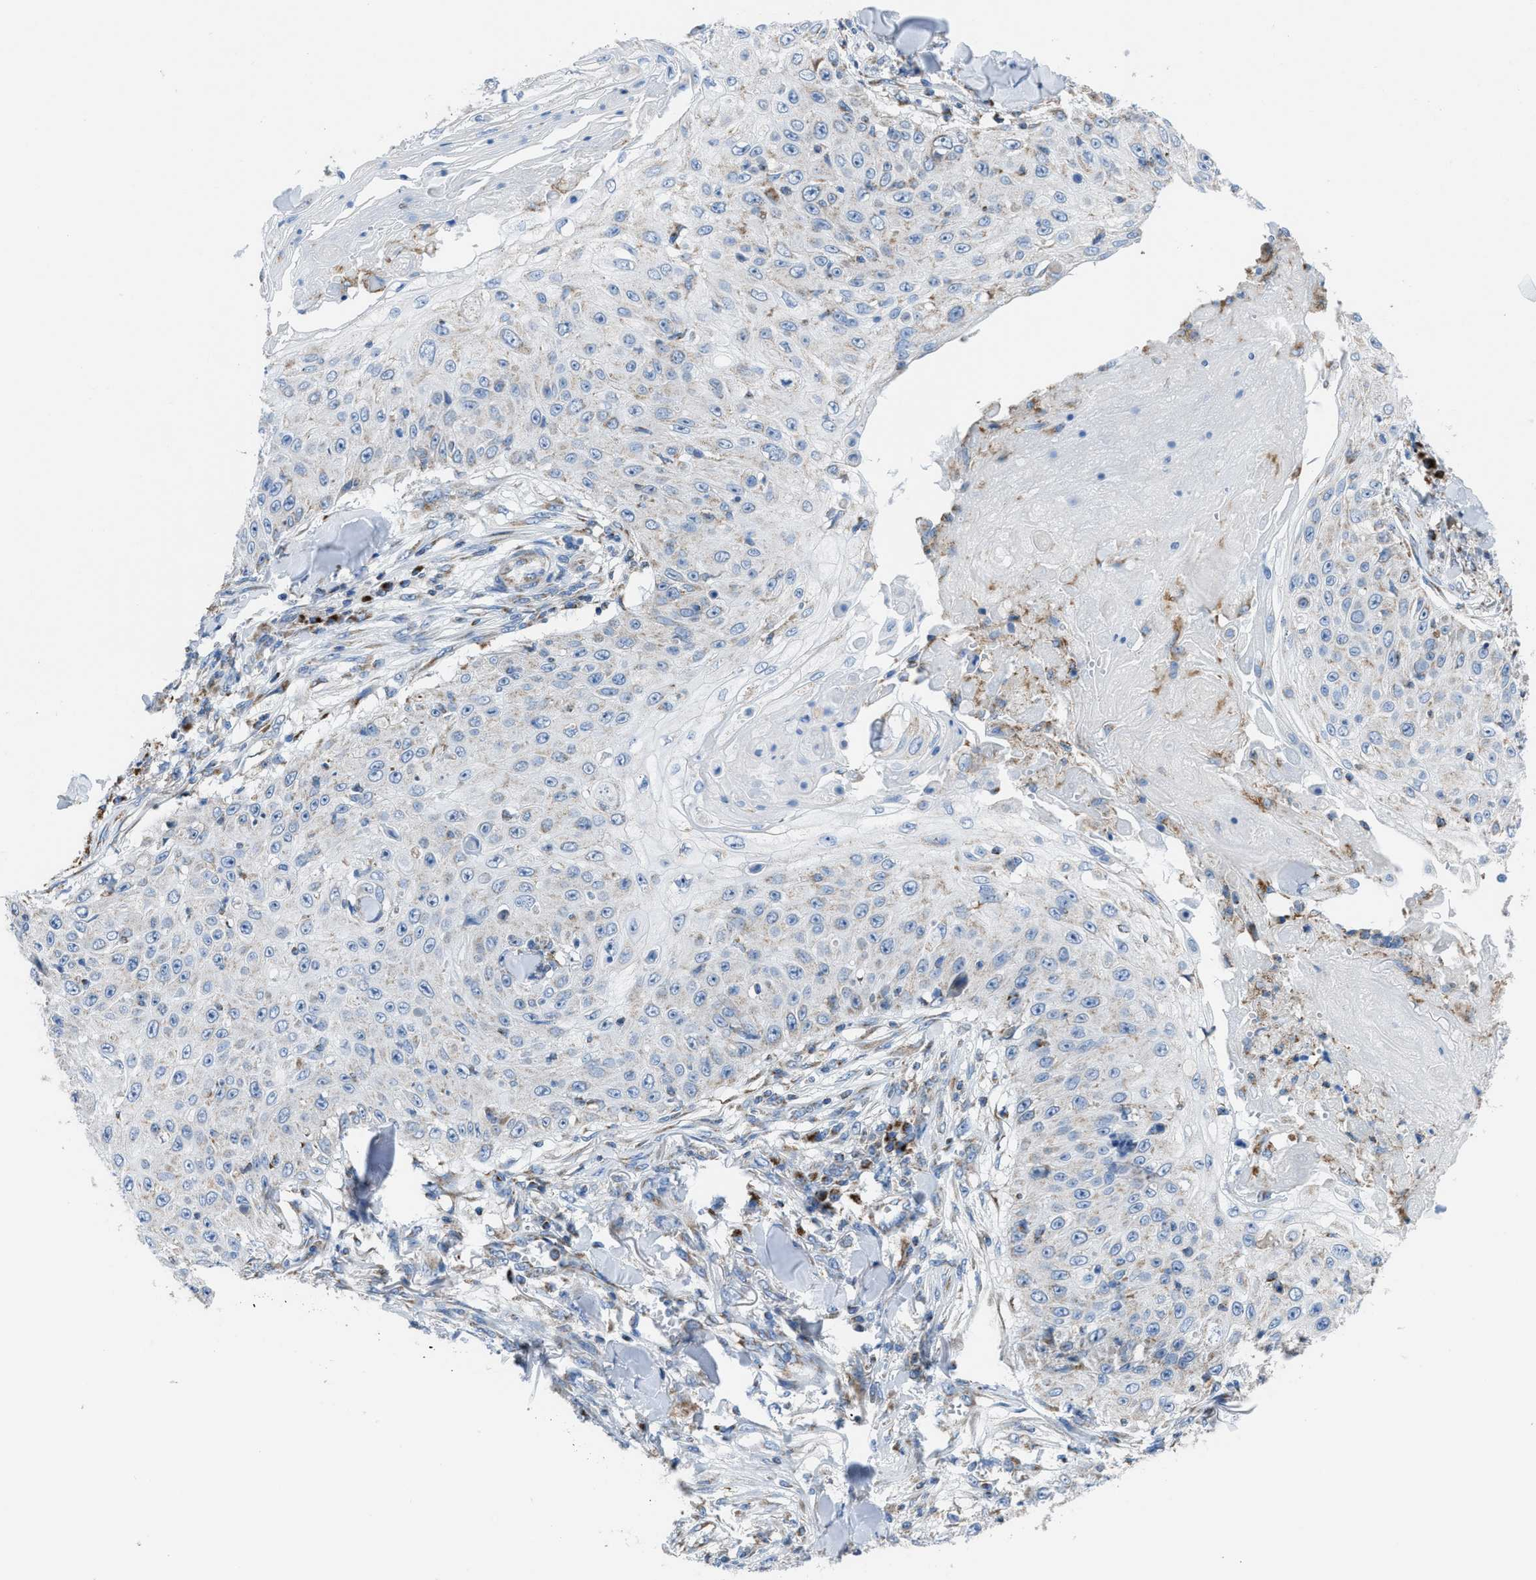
{"staining": {"intensity": "weak", "quantity": "<25%", "location": "cytoplasmic/membranous"}, "tissue": "skin cancer", "cell_type": "Tumor cells", "image_type": "cancer", "snomed": [{"axis": "morphology", "description": "Squamous cell carcinoma, NOS"}, {"axis": "topography", "description": "Skin"}], "caption": "There is no significant expression in tumor cells of skin cancer.", "gene": "ETFB", "patient": {"sex": "male", "age": 86}}